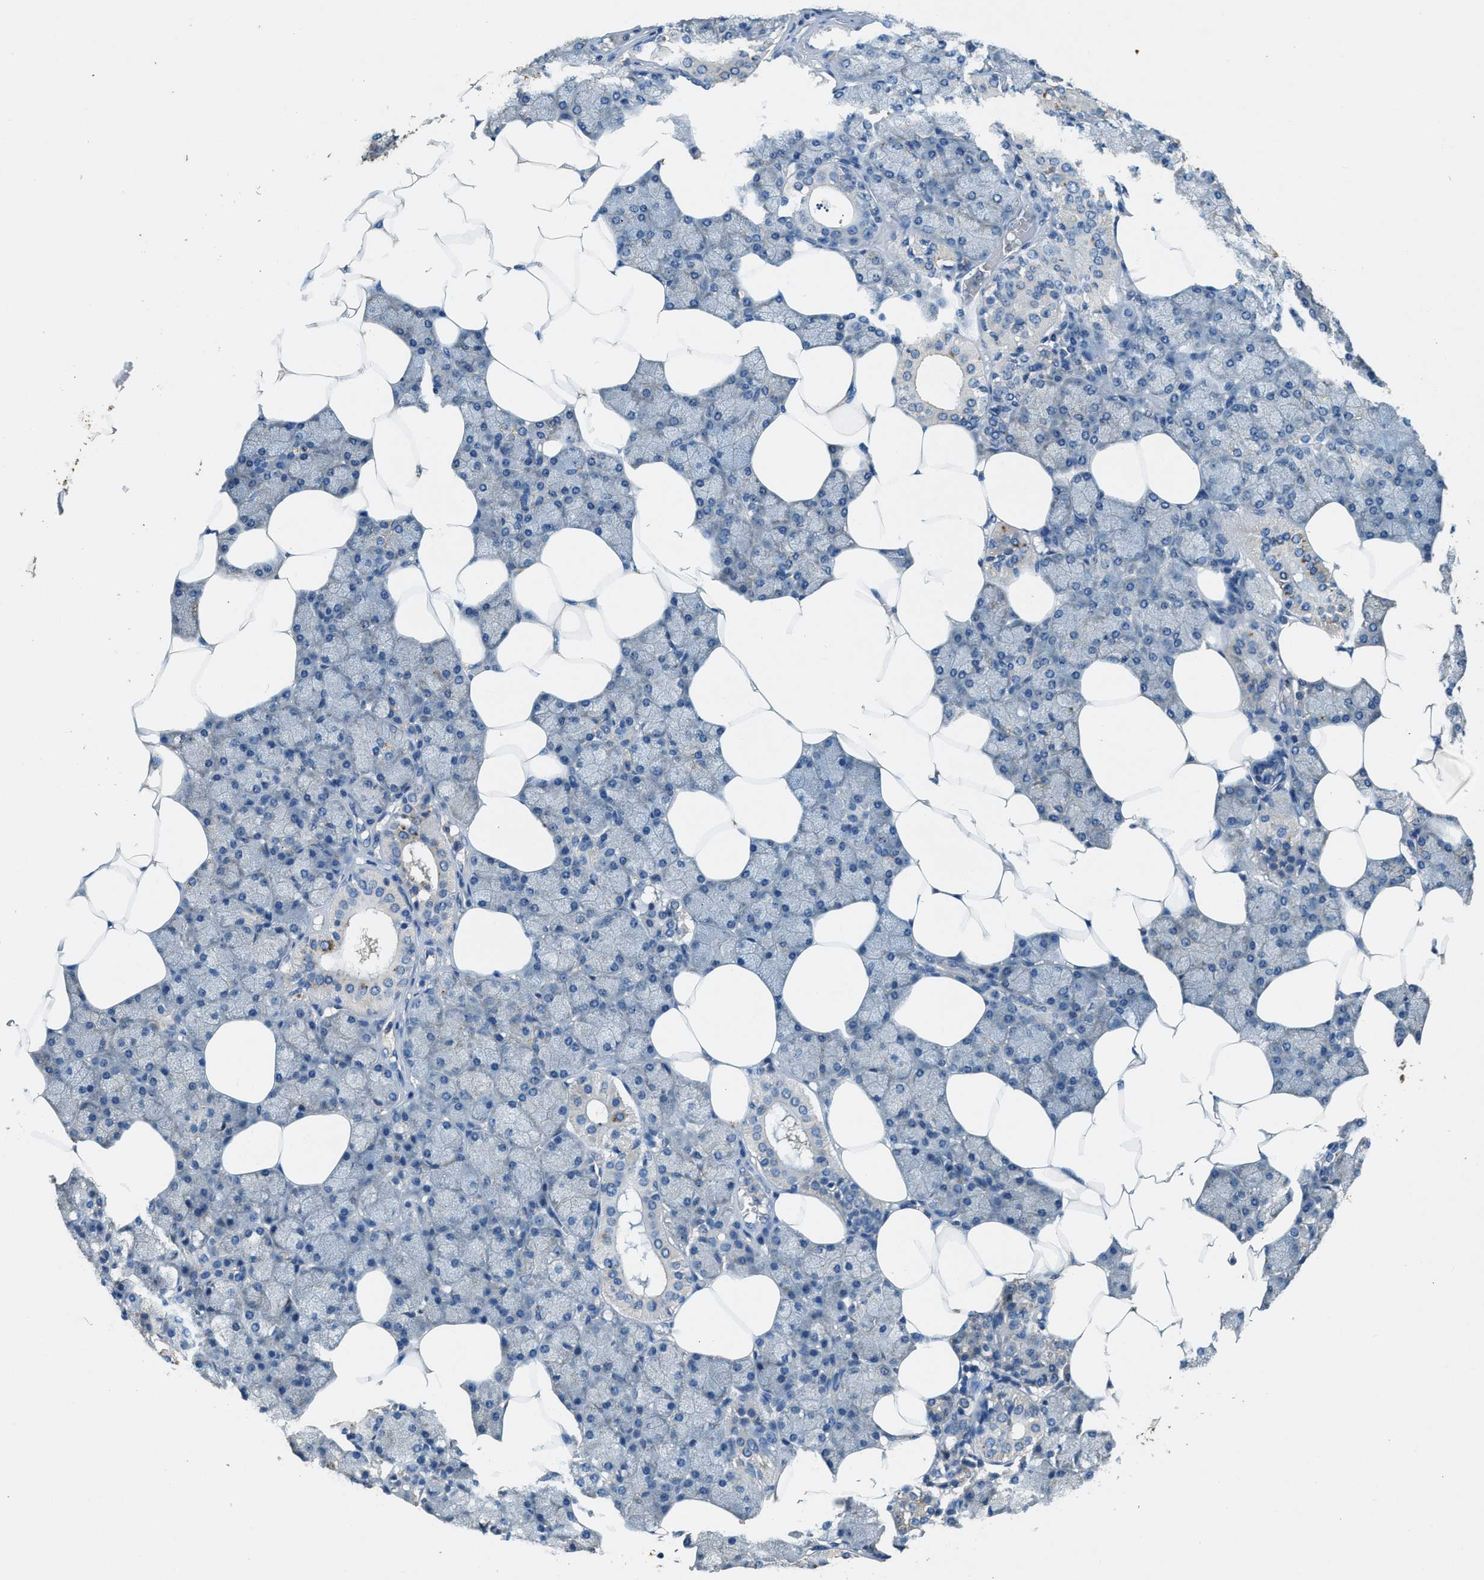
{"staining": {"intensity": "negative", "quantity": "none", "location": "none"}, "tissue": "salivary gland", "cell_type": "Glandular cells", "image_type": "normal", "snomed": [{"axis": "morphology", "description": "Normal tissue, NOS"}, {"axis": "topography", "description": "Salivary gland"}], "caption": "IHC image of normal salivary gland: salivary gland stained with DAB reveals no significant protein expression in glandular cells. (Stains: DAB IHC with hematoxylin counter stain, Microscopy: brightfield microscopy at high magnification).", "gene": "BLOC1S1", "patient": {"sex": "male", "age": 62}}